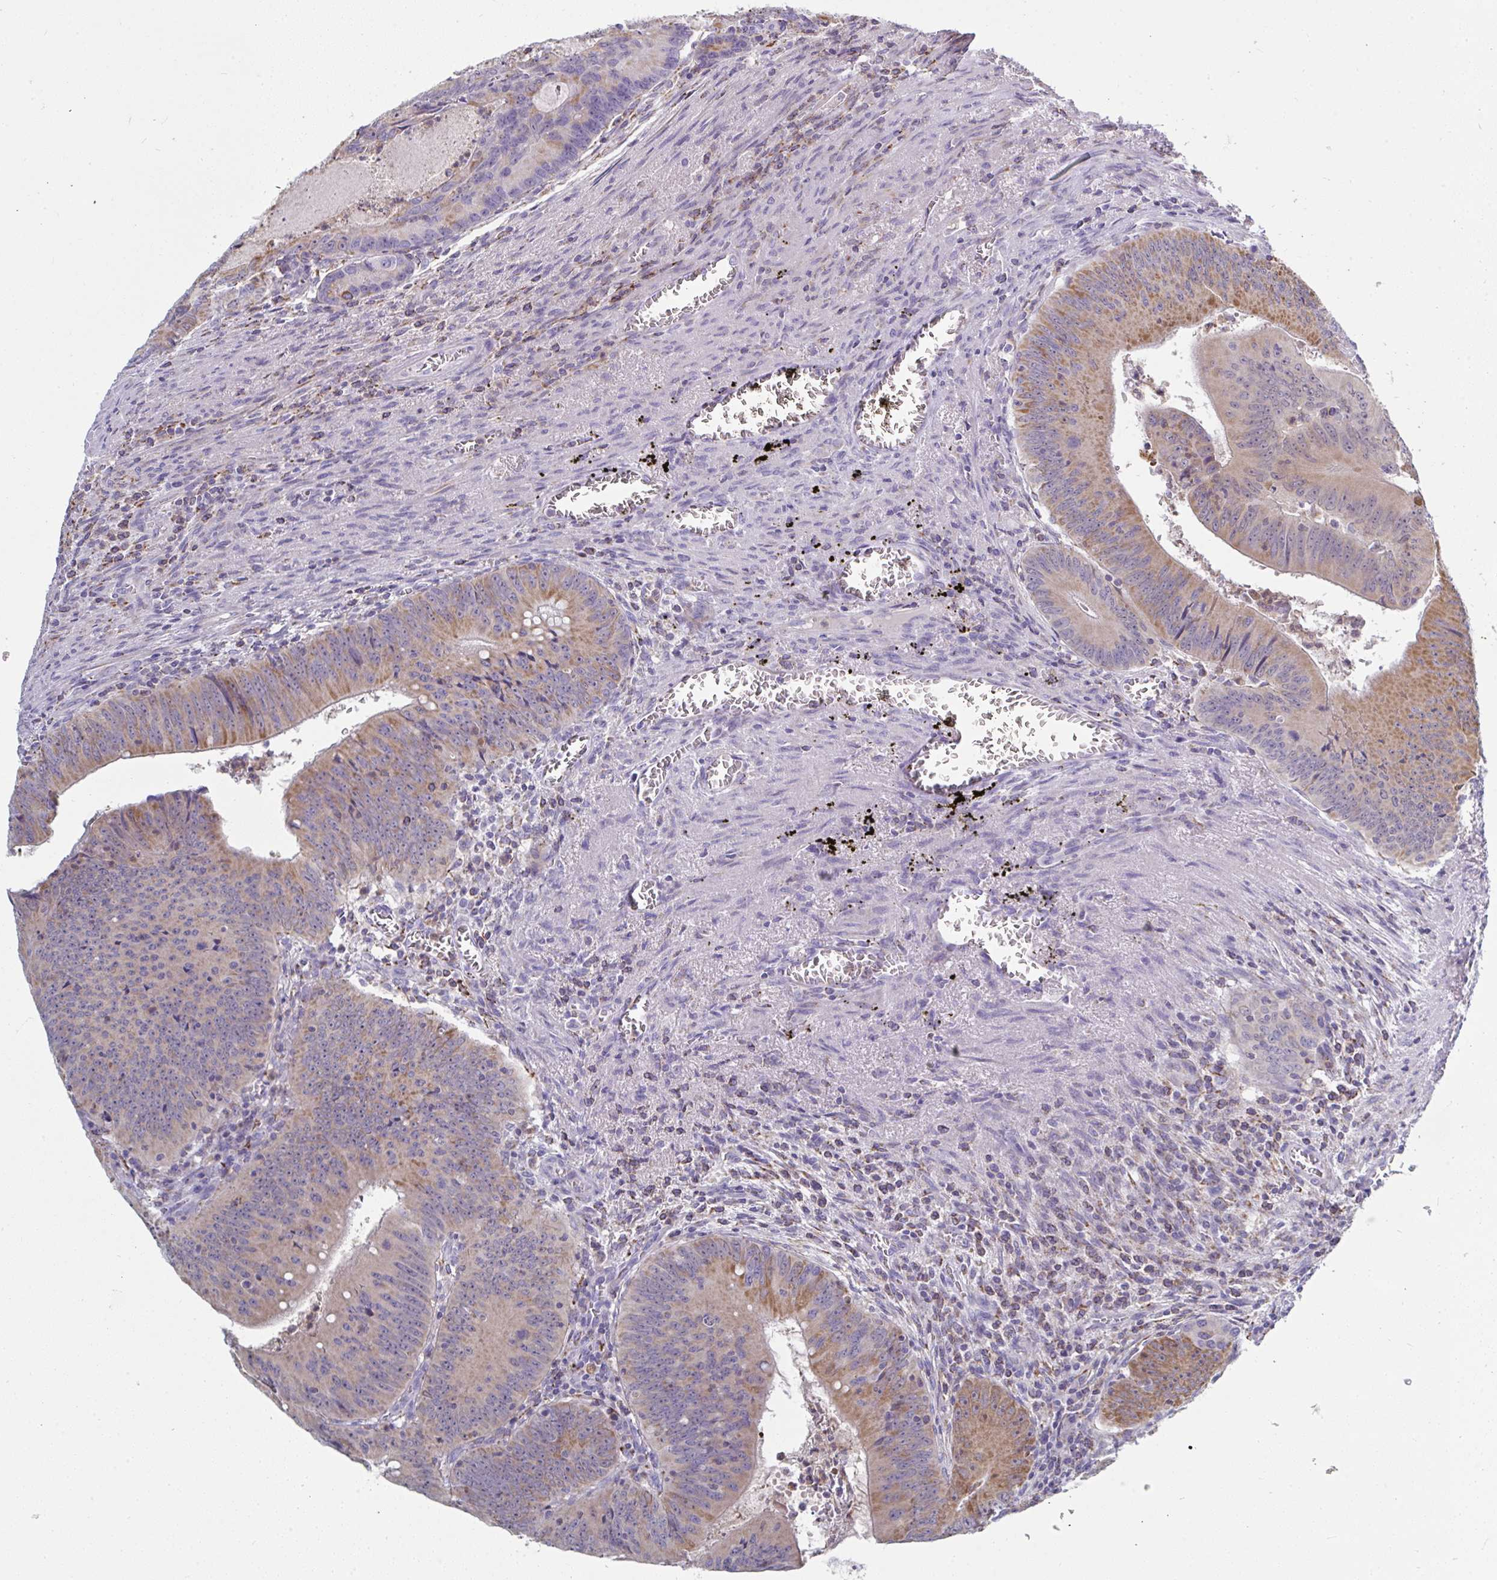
{"staining": {"intensity": "moderate", "quantity": "25%-75%", "location": "cytoplasmic/membranous,nuclear"}, "tissue": "colorectal cancer", "cell_type": "Tumor cells", "image_type": "cancer", "snomed": [{"axis": "morphology", "description": "Adenocarcinoma, NOS"}, {"axis": "topography", "description": "Rectum"}], "caption": "Moderate cytoplasmic/membranous and nuclear protein staining is present in about 25%-75% of tumor cells in colorectal adenocarcinoma.", "gene": "MGAM2", "patient": {"sex": "female", "age": 72}}